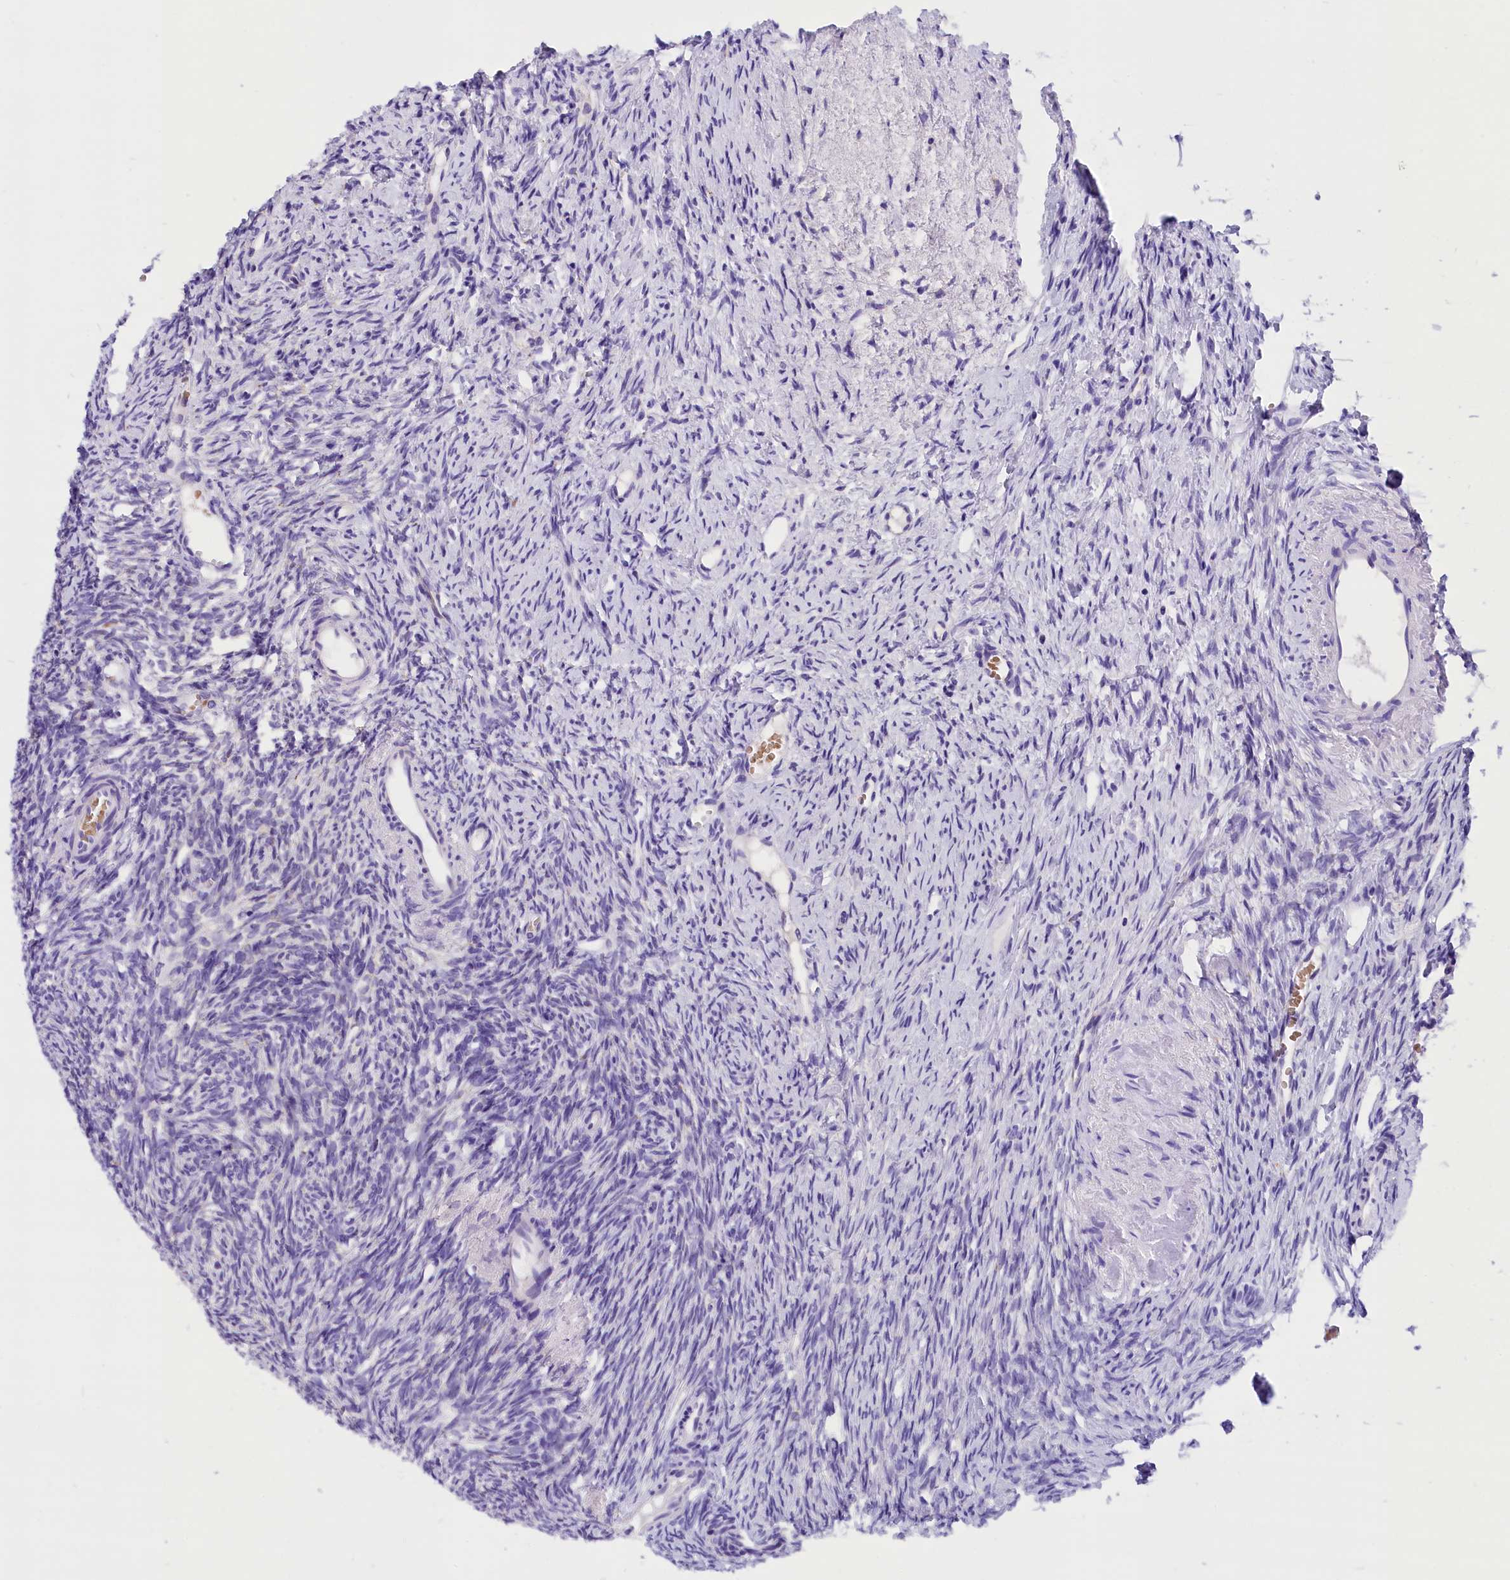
{"staining": {"intensity": "negative", "quantity": "none", "location": "none"}, "tissue": "ovary", "cell_type": "Ovarian stroma cells", "image_type": "normal", "snomed": [{"axis": "morphology", "description": "Normal tissue, NOS"}, {"axis": "topography", "description": "Ovary"}], "caption": "Immunohistochemistry of benign ovary shows no positivity in ovarian stroma cells.", "gene": "ABAT", "patient": {"sex": "female", "age": 51}}